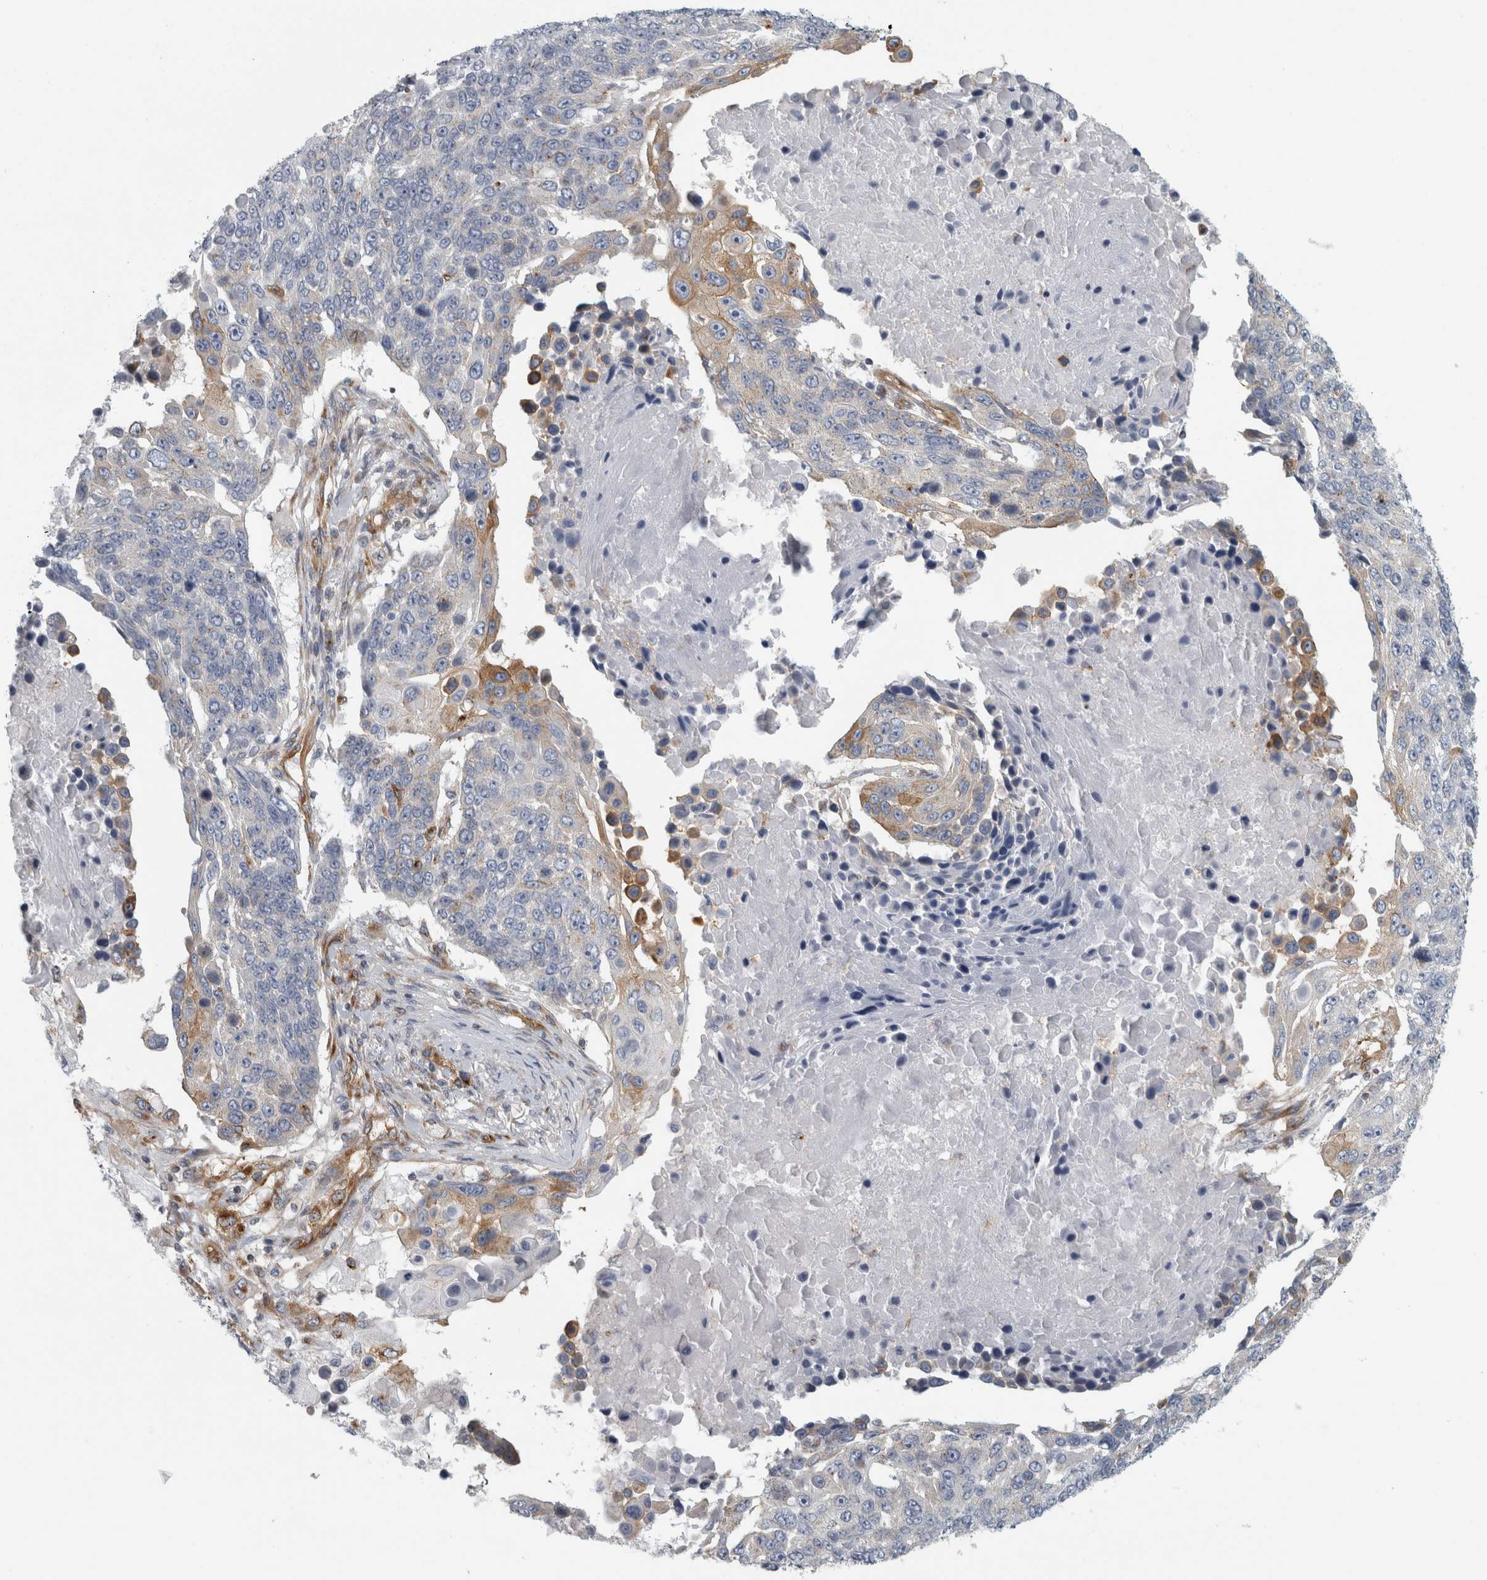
{"staining": {"intensity": "moderate", "quantity": "<25%", "location": "cytoplasmic/membranous"}, "tissue": "lung cancer", "cell_type": "Tumor cells", "image_type": "cancer", "snomed": [{"axis": "morphology", "description": "Squamous cell carcinoma, NOS"}, {"axis": "topography", "description": "Lung"}], "caption": "Human lung squamous cell carcinoma stained with a brown dye demonstrates moderate cytoplasmic/membranous positive positivity in approximately <25% of tumor cells.", "gene": "PEX6", "patient": {"sex": "male", "age": 66}}